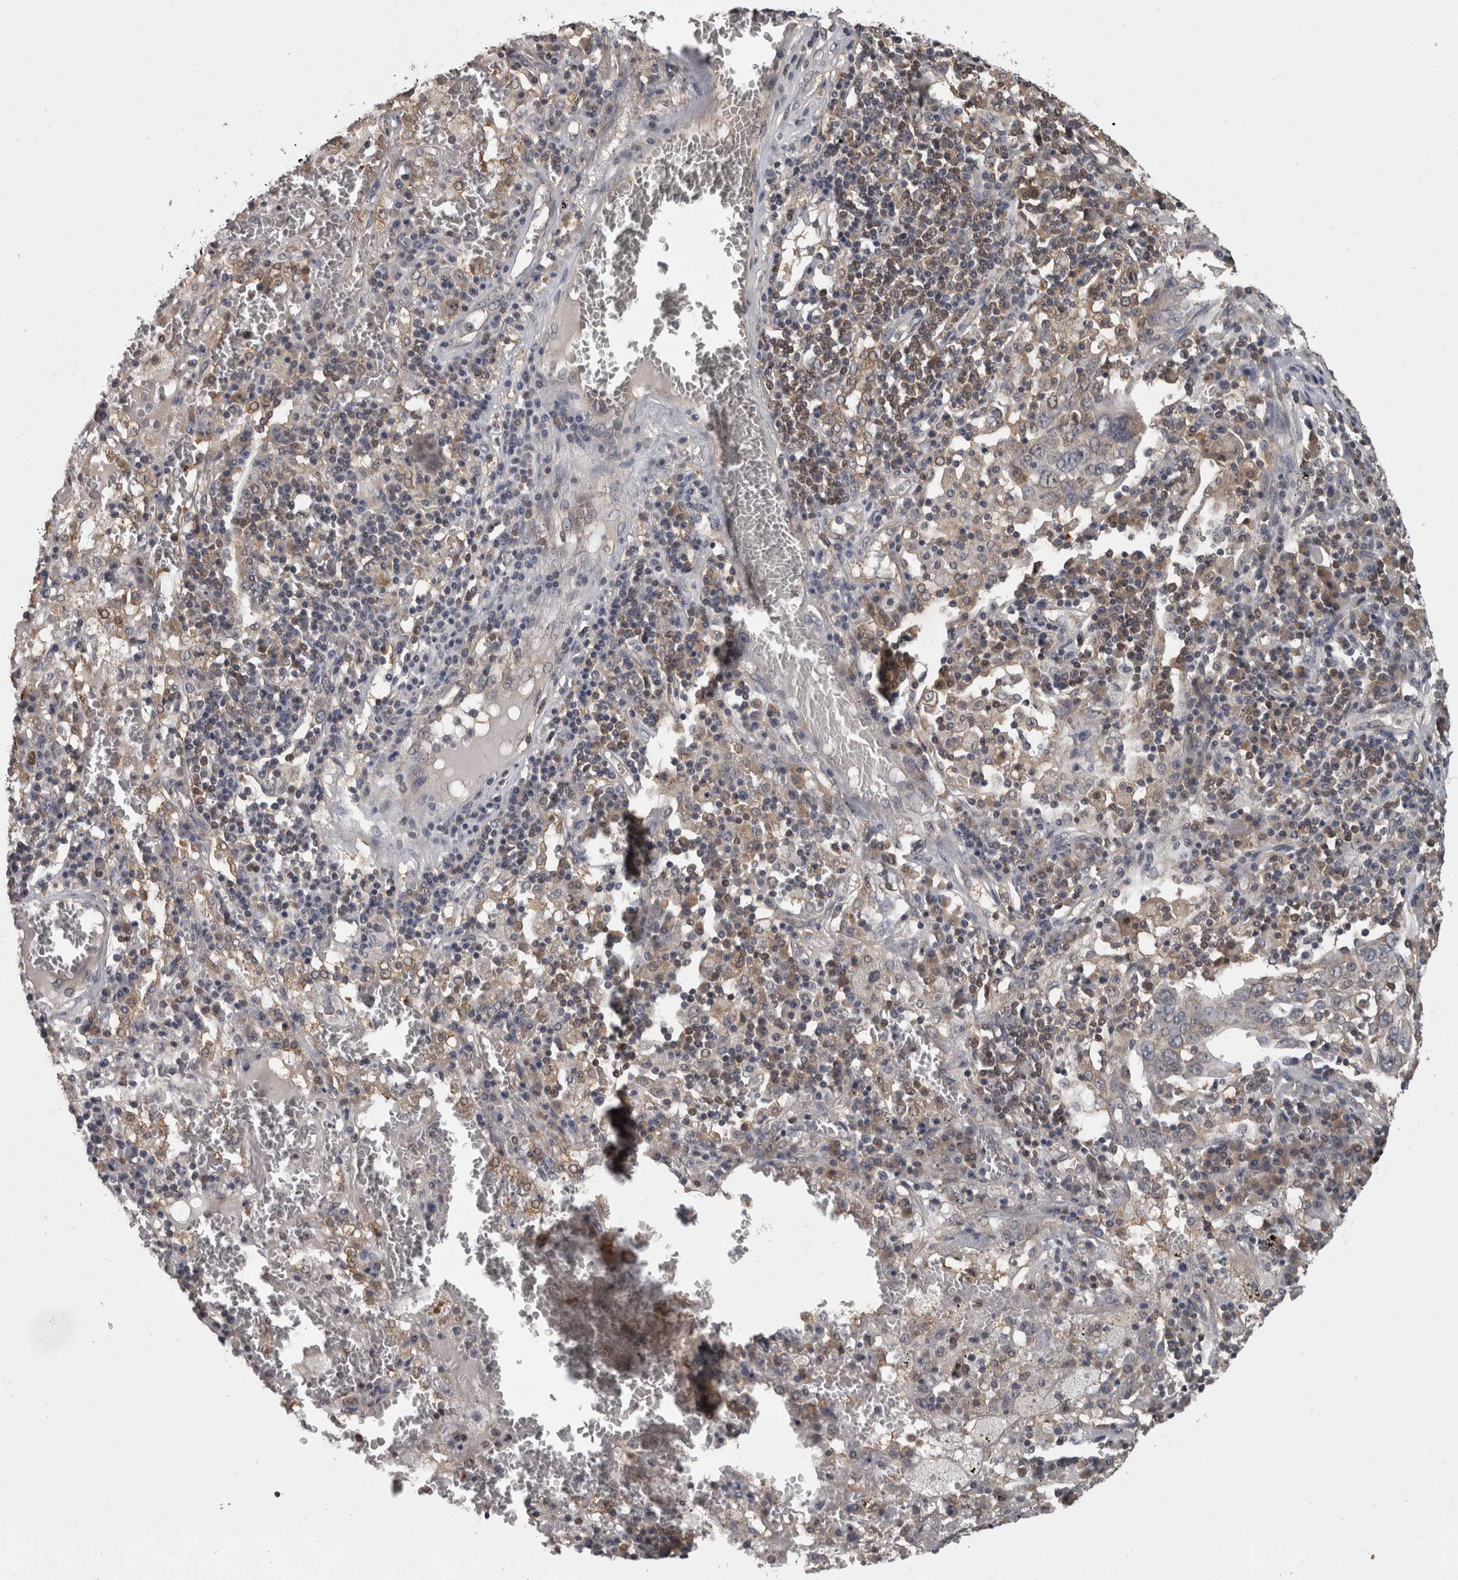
{"staining": {"intensity": "weak", "quantity": "<25%", "location": "cytoplasmic/membranous"}, "tissue": "lung cancer", "cell_type": "Tumor cells", "image_type": "cancer", "snomed": [{"axis": "morphology", "description": "Squamous cell carcinoma, NOS"}, {"axis": "topography", "description": "Lung"}], "caption": "Tumor cells are negative for brown protein staining in lung squamous cell carcinoma. (DAB IHC with hematoxylin counter stain).", "gene": "APRT", "patient": {"sex": "male", "age": 65}}